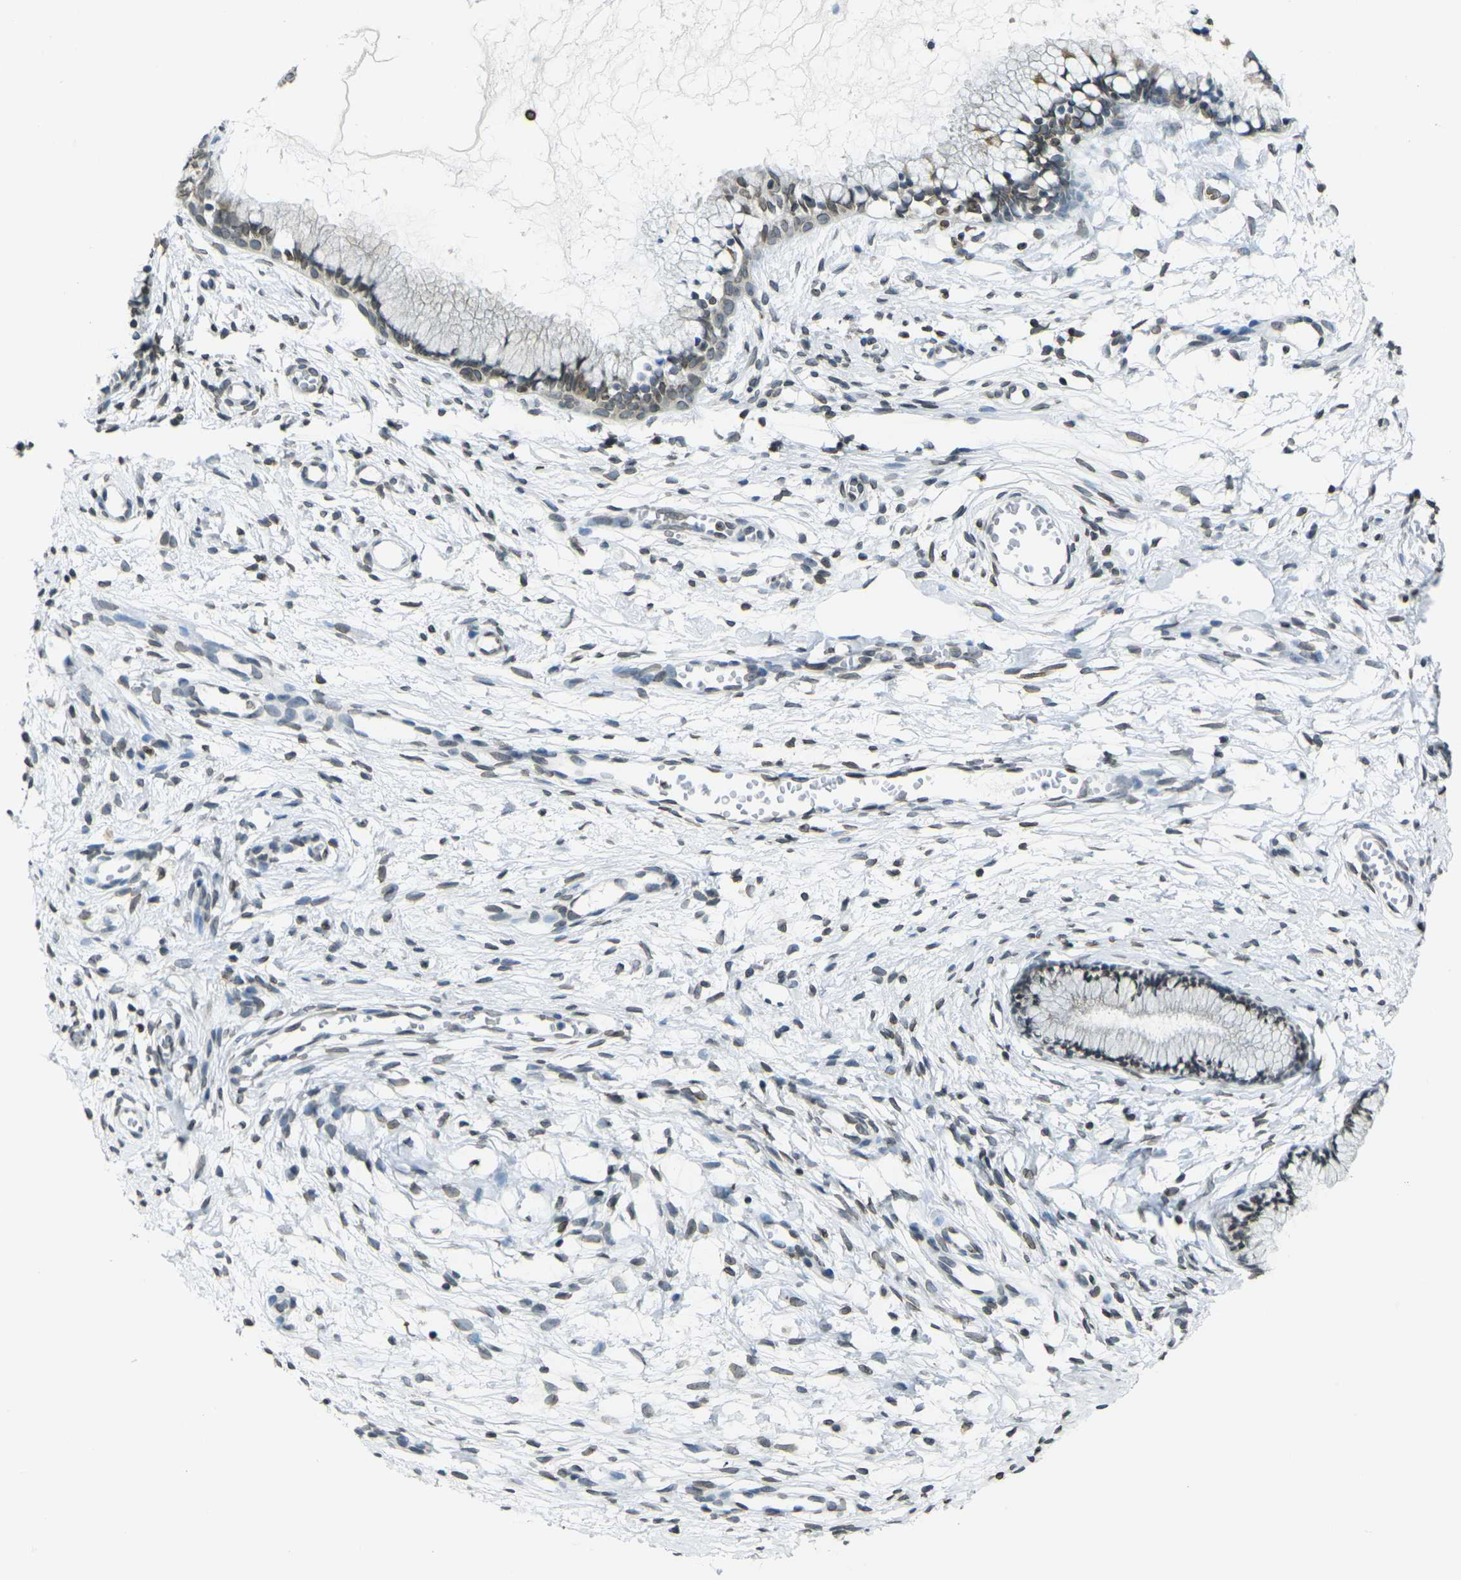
{"staining": {"intensity": "moderate", "quantity": "<25%", "location": "cytoplasmic/membranous,nuclear"}, "tissue": "cervix", "cell_type": "Glandular cells", "image_type": "normal", "snomed": [{"axis": "morphology", "description": "Normal tissue, NOS"}, {"axis": "topography", "description": "Cervix"}], "caption": "The histopathology image exhibits immunohistochemical staining of normal cervix. There is moderate cytoplasmic/membranous,nuclear staining is appreciated in about <25% of glandular cells. The staining is performed using DAB (3,3'-diaminobenzidine) brown chromogen to label protein expression. The nuclei are counter-stained blue using hematoxylin.", "gene": "BRDT", "patient": {"sex": "female", "age": 65}}